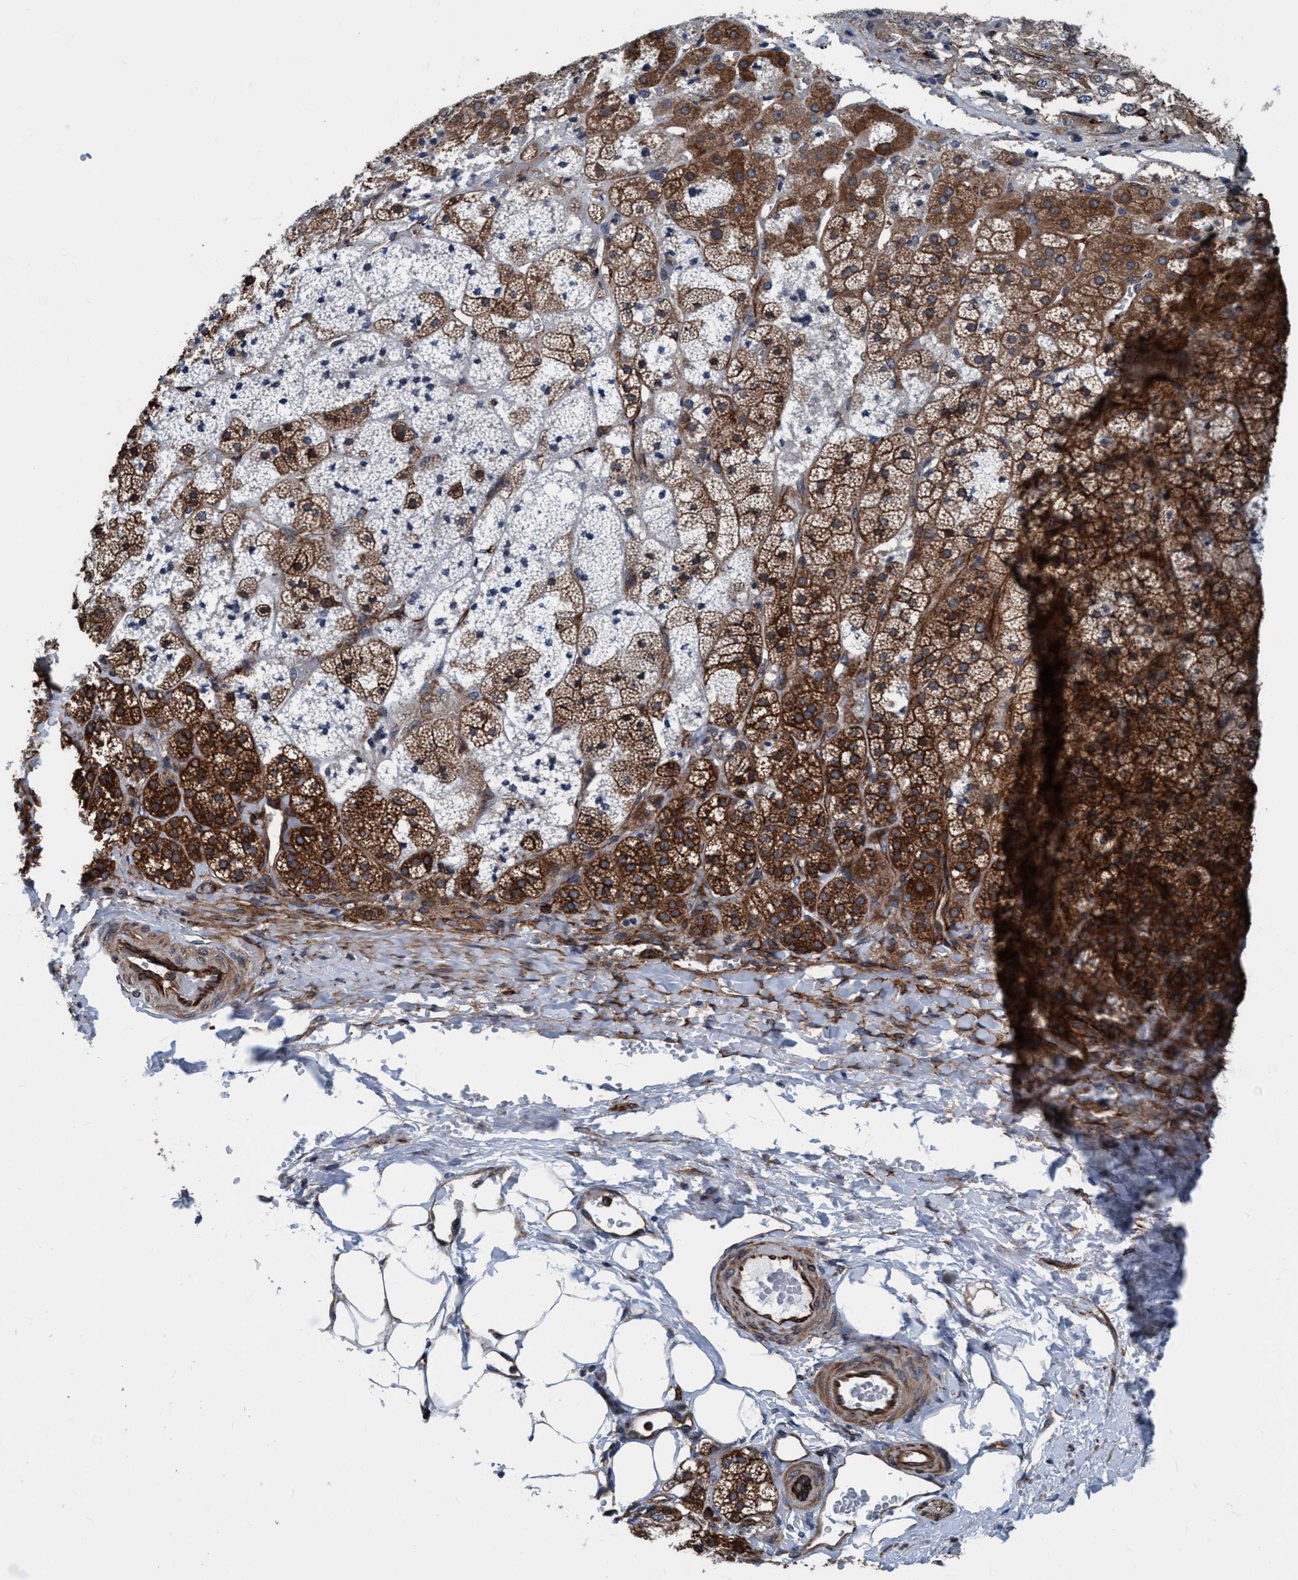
{"staining": {"intensity": "moderate", "quantity": ">75%", "location": "cytoplasmic/membranous"}, "tissue": "adrenal gland", "cell_type": "Glandular cells", "image_type": "normal", "snomed": [{"axis": "morphology", "description": "Normal tissue, NOS"}, {"axis": "topography", "description": "Adrenal gland"}], "caption": "IHC staining of unremarkable adrenal gland, which exhibits medium levels of moderate cytoplasmic/membranous positivity in about >75% of glandular cells indicating moderate cytoplasmic/membranous protein positivity. The staining was performed using DAB (3,3'-diaminobenzidine) (brown) for protein detection and nuclei were counterstained in hematoxylin (blue).", "gene": "NMT1", "patient": {"sex": "female", "age": 44}}